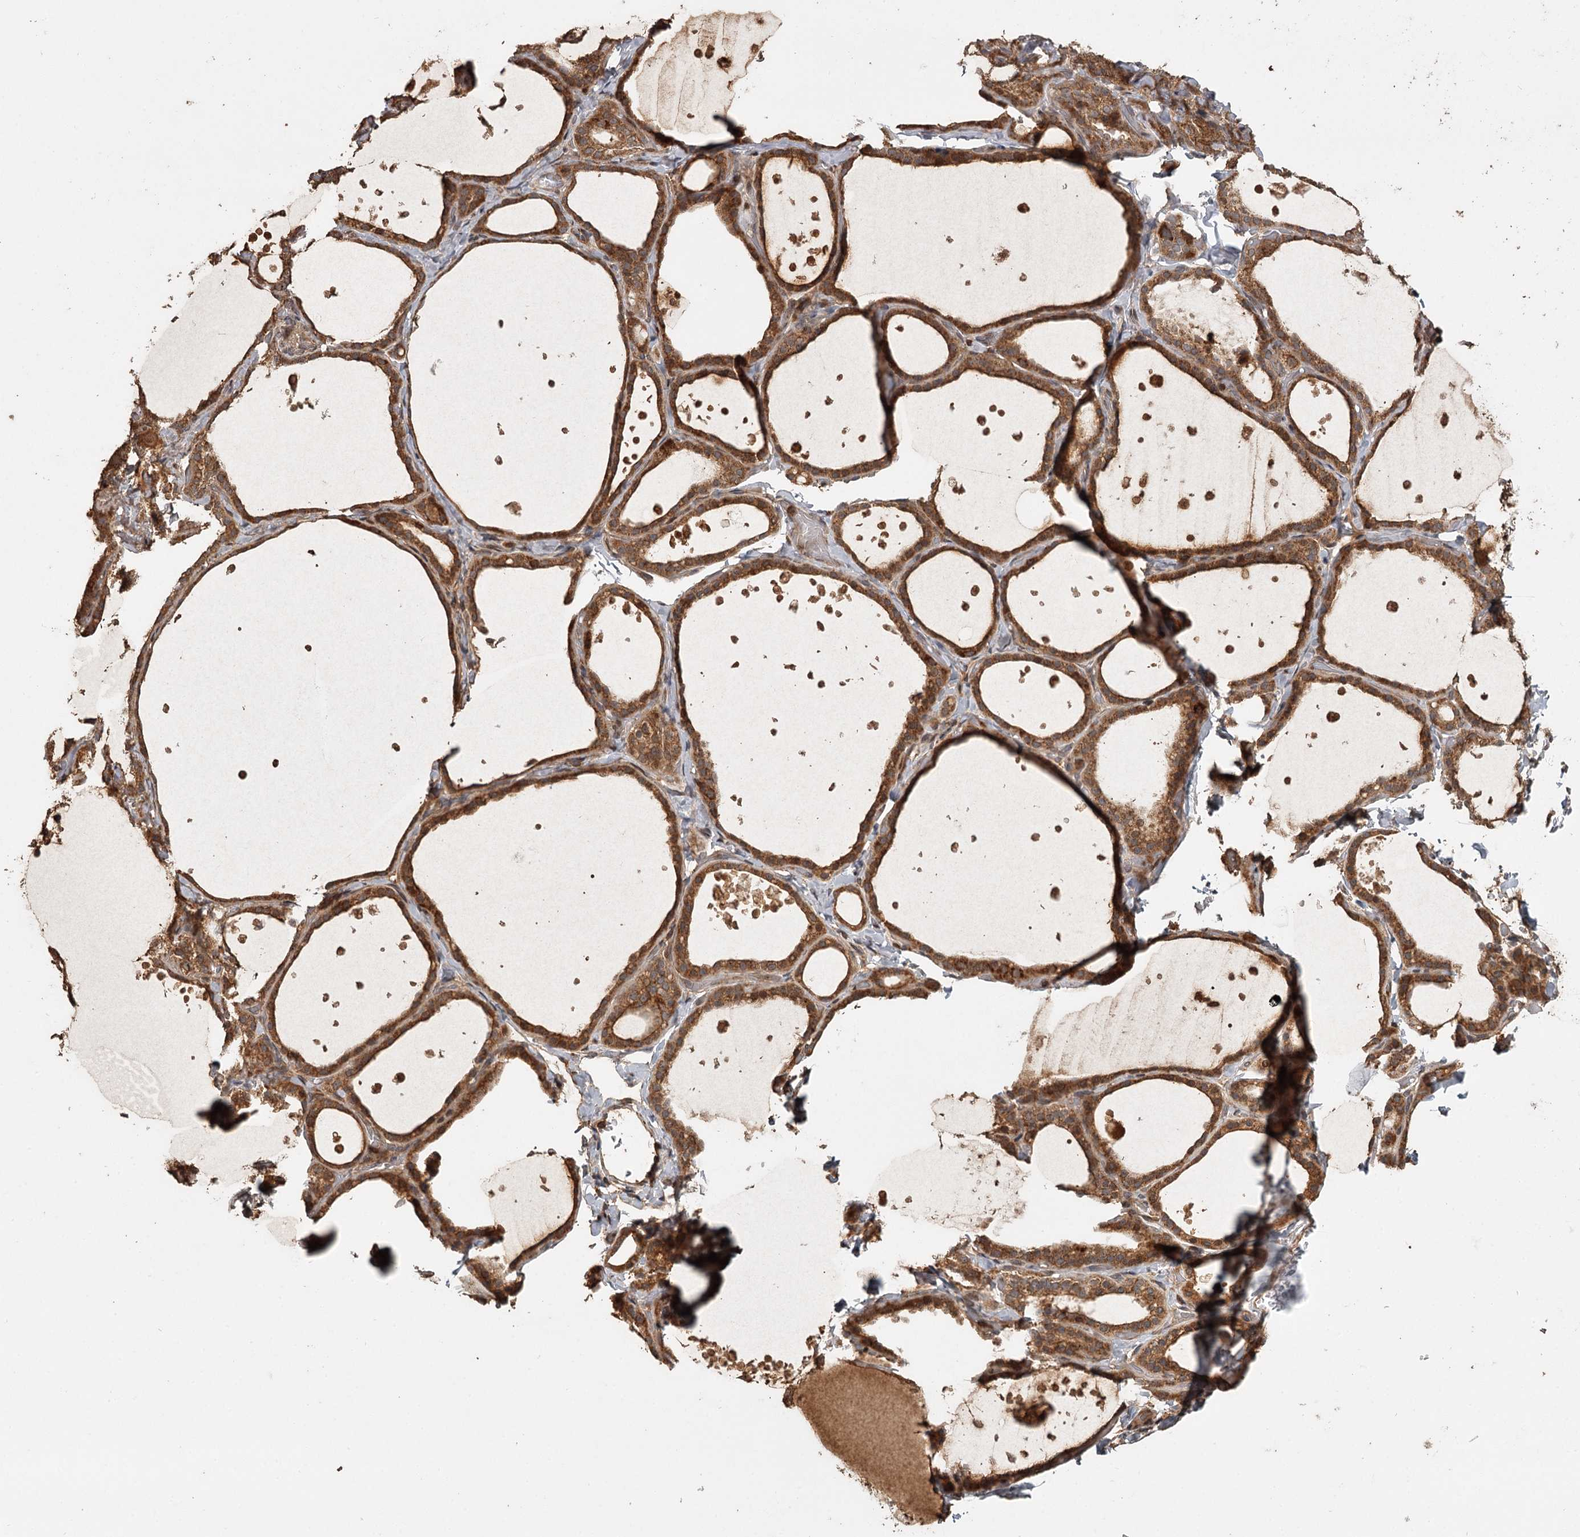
{"staining": {"intensity": "moderate", "quantity": ">75%", "location": "cytoplasmic/membranous"}, "tissue": "thyroid gland", "cell_type": "Glandular cells", "image_type": "normal", "snomed": [{"axis": "morphology", "description": "Normal tissue, NOS"}, {"axis": "topography", "description": "Thyroid gland"}], "caption": "Immunohistochemical staining of normal human thyroid gland reveals >75% levels of moderate cytoplasmic/membranous protein staining in about >75% of glandular cells.", "gene": "FAXC", "patient": {"sex": "female", "age": 44}}